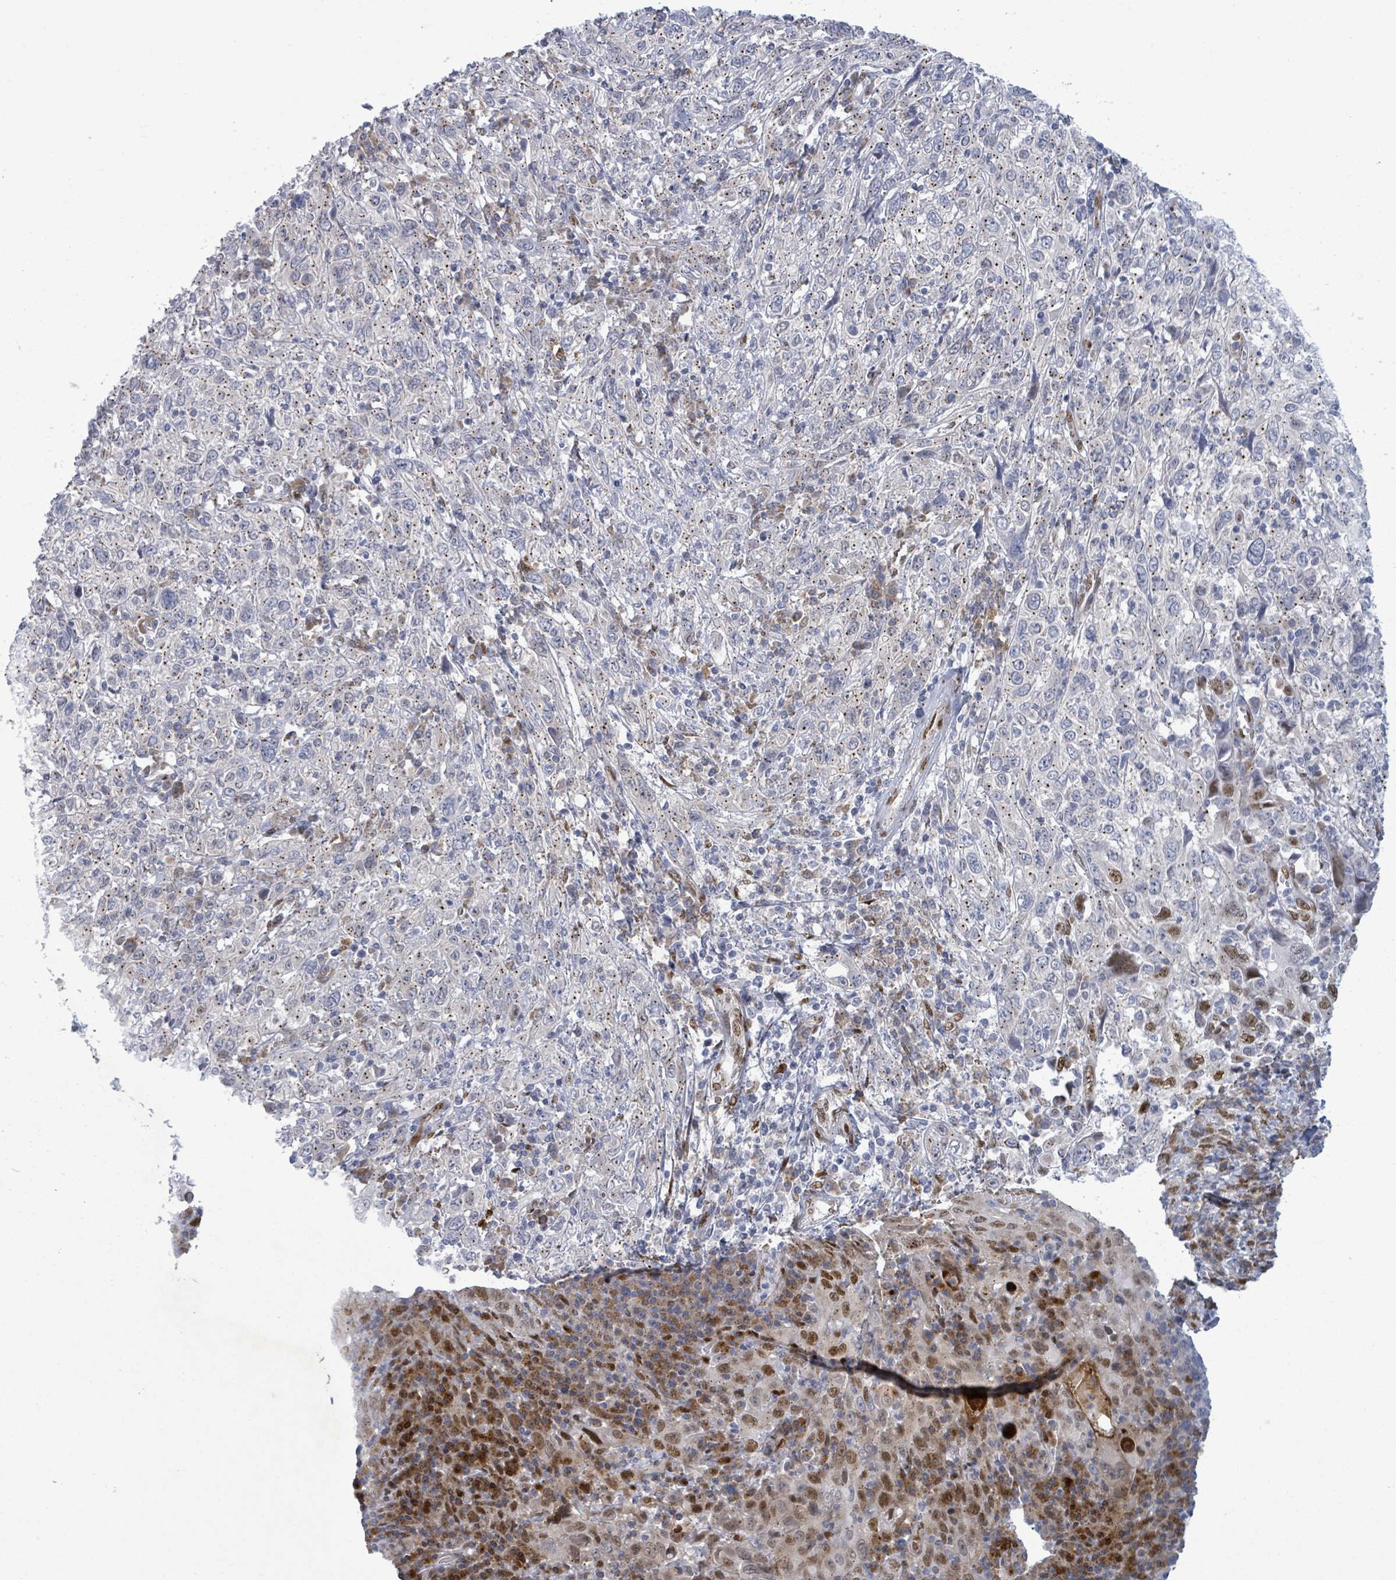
{"staining": {"intensity": "weak", "quantity": ">75%", "location": "cytoplasmic/membranous"}, "tissue": "cervical cancer", "cell_type": "Tumor cells", "image_type": "cancer", "snomed": [{"axis": "morphology", "description": "Squamous cell carcinoma, NOS"}, {"axis": "topography", "description": "Cervix"}], "caption": "Squamous cell carcinoma (cervical) stained with a protein marker displays weak staining in tumor cells.", "gene": "TUSC1", "patient": {"sex": "female", "age": 46}}